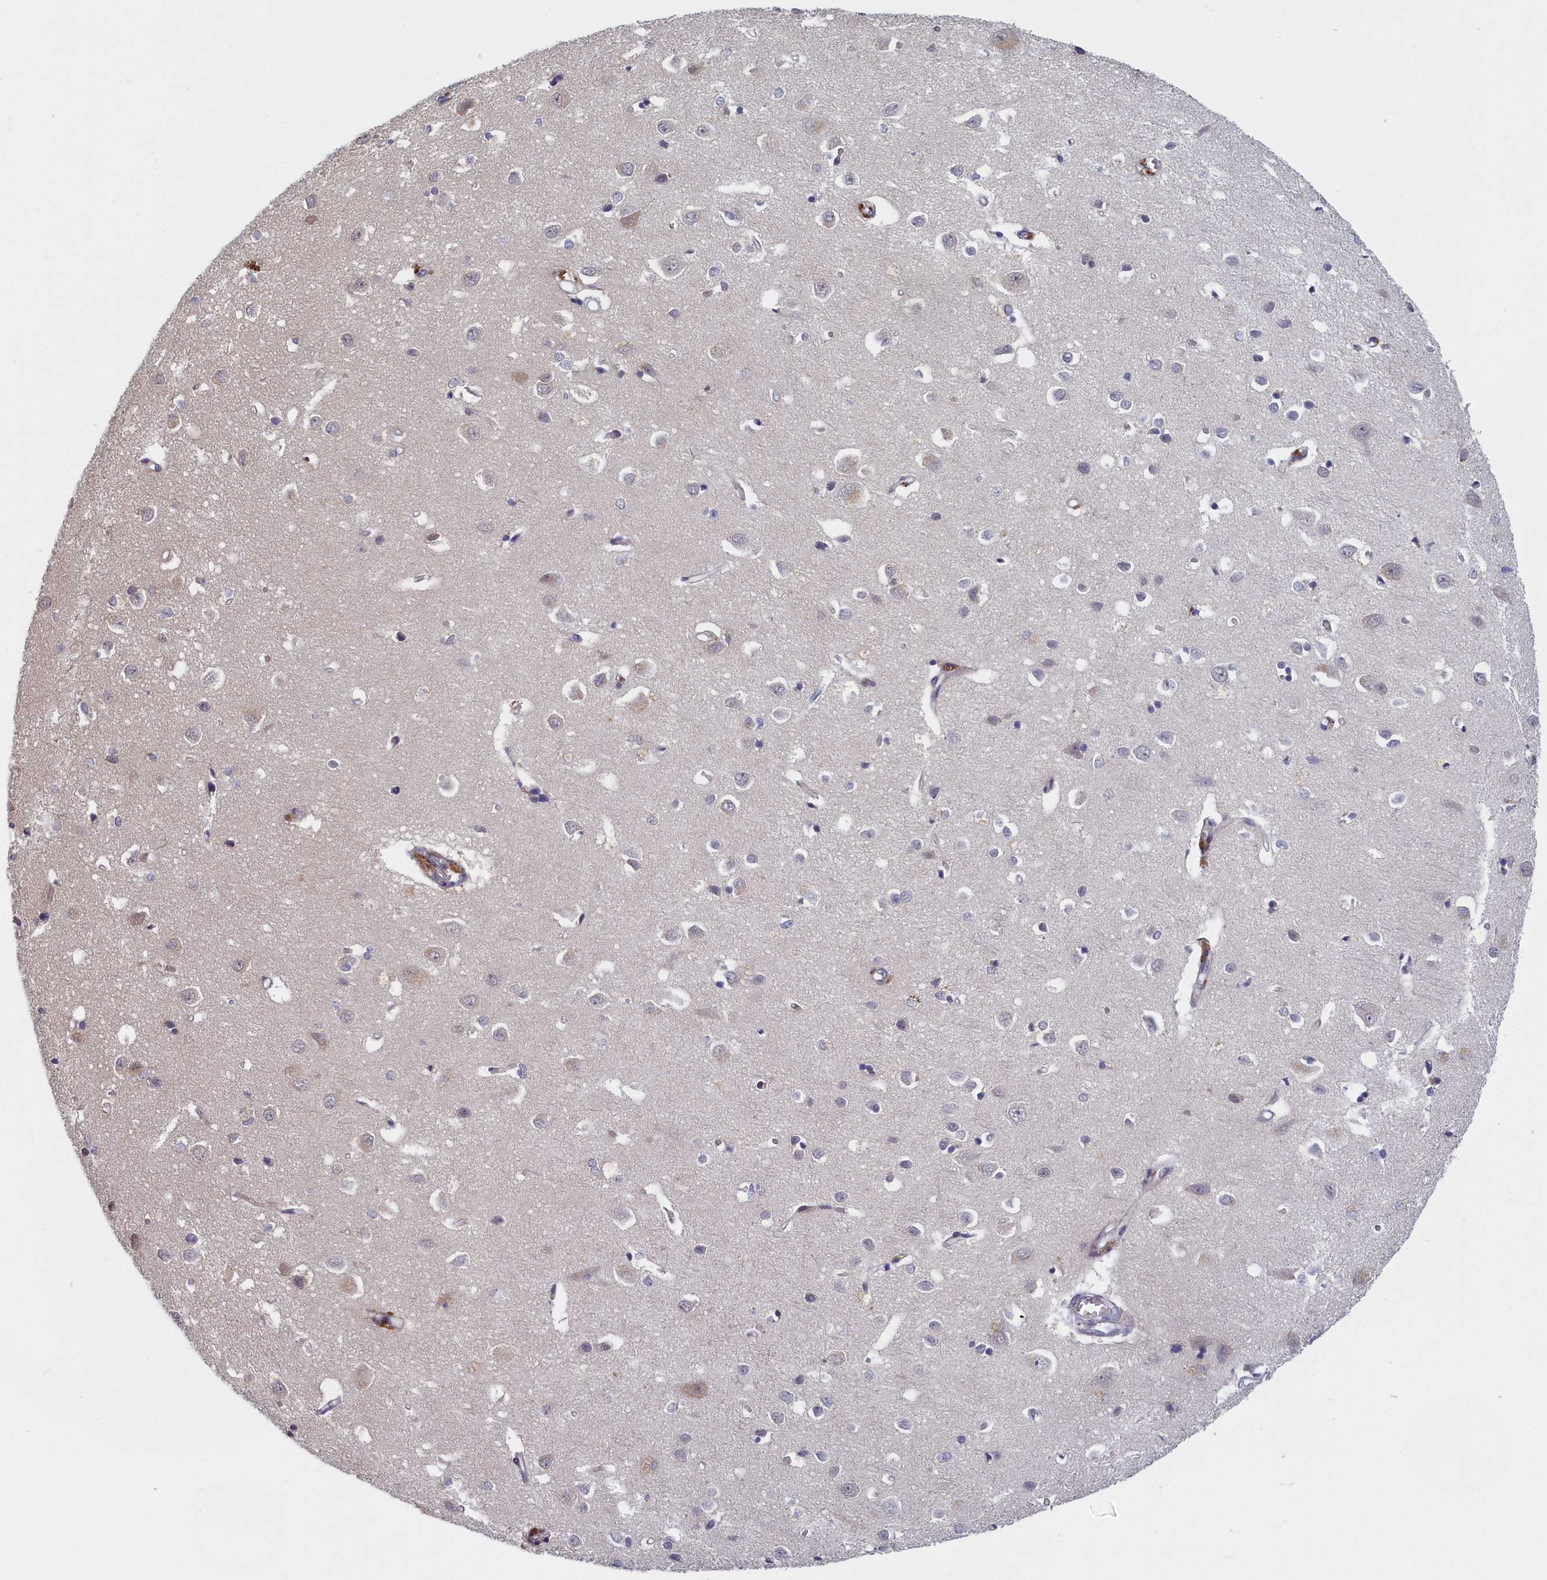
{"staining": {"intensity": "moderate", "quantity": "<25%", "location": "cytoplasmic/membranous,nuclear"}, "tissue": "cerebral cortex", "cell_type": "Endothelial cells", "image_type": "normal", "snomed": [{"axis": "morphology", "description": "Normal tissue, NOS"}, {"axis": "topography", "description": "Cerebral cortex"}], "caption": "High-power microscopy captured an immunohistochemistry photomicrograph of unremarkable cerebral cortex, revealing moderate cytoplasmic/membranous,nuclear expression in about <25% of endothelial cells. (Stains: DAB (3,3'-diaminobenzidine) in brown, nuclei in blue, Microscopy: brightfield microscopy at high magnification).", "gene": "DNAJC17", "patient": {"sex": "female", "age": 64}}